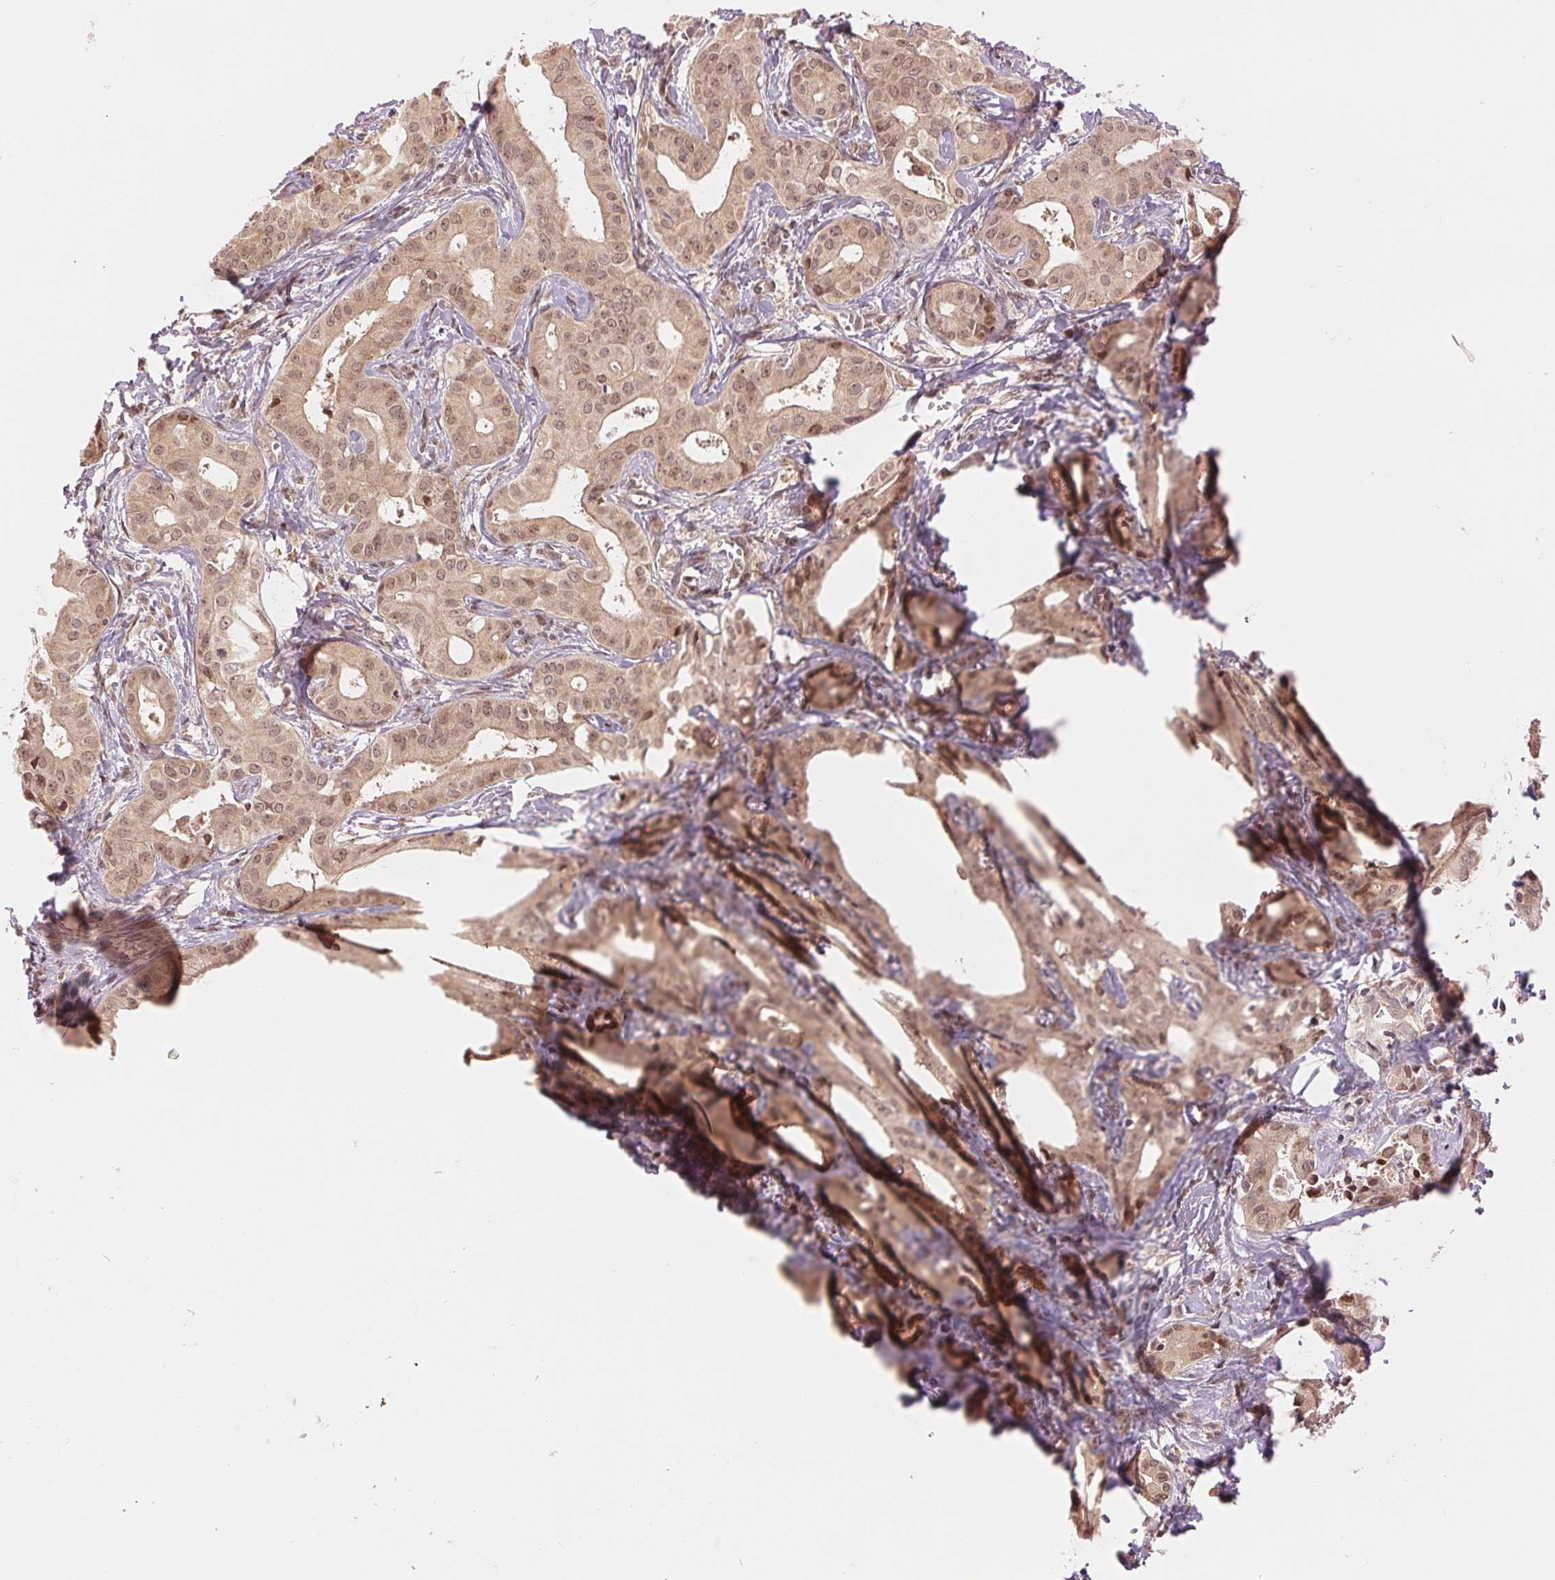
{"staining": {"intensity": "moderate", "quantity": ">75%", "location": "nuclear"}, "tissue": "liver cancer", "cell_type": "Tumor cells", "image_type": "cancer", "snomed": [{"axis": "morphology", "description": "Cholangiocarcinoma"}, {"axis": "topography", "description": "Liver"}], "caption": "Liver cancer (cholangiocarcinoma) stained with DAB (3,3'-diaminobenzidine) immunohistochemistry reveals medium levels of moderate nuclear staining in approximately >75% of tumor cells. (DAB IHC, brown staining for protein, blue staining for nuclei).", "gene": "ERI3", "patient": {"sex": "female", "age": 65}}